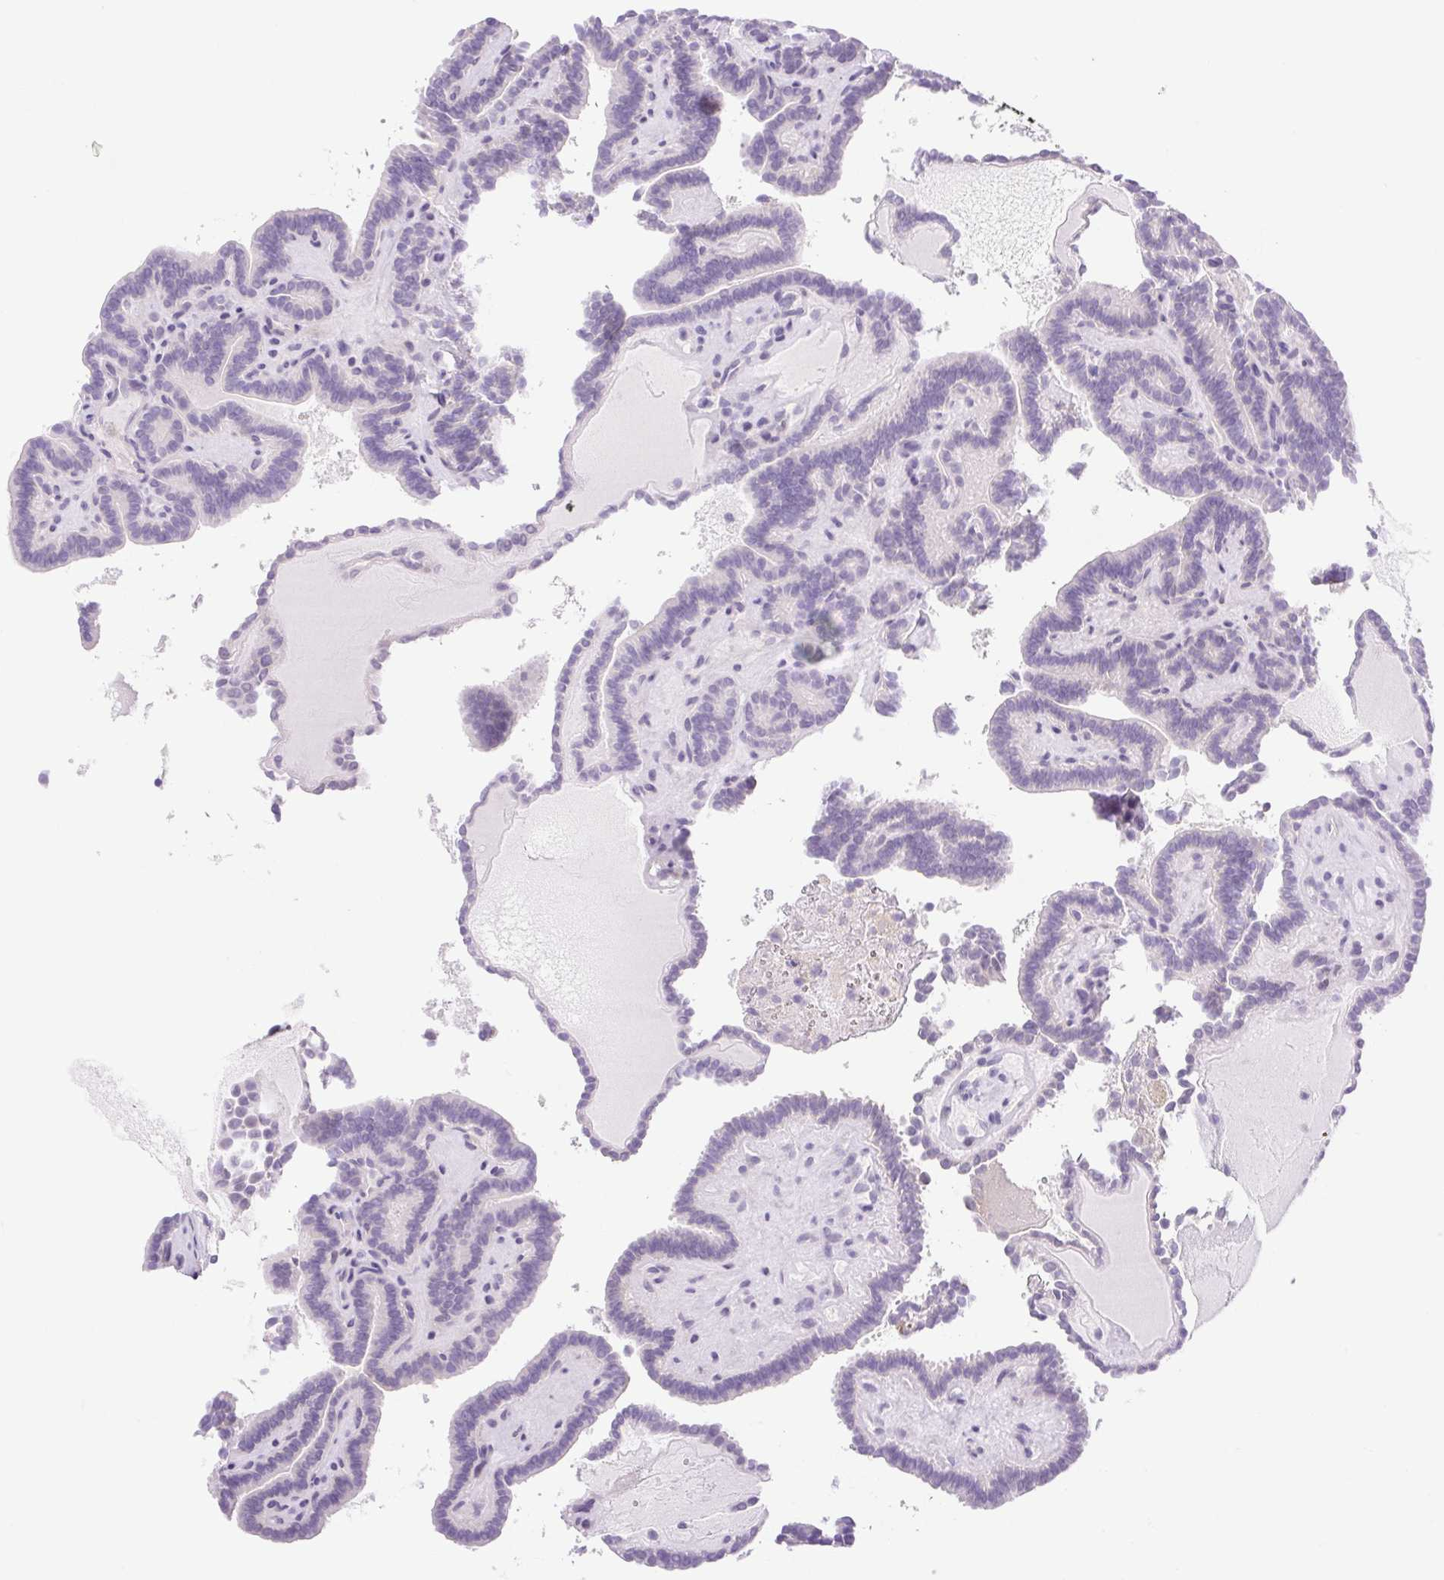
{"staining": {"intensity": "negative", "quantity": "none", "location": "none"}, "tissue": "thyroid cancer", "cell_type": "Tumor cells", "image_type": "cancer", "snomed": [{"axis": "morphology", "description": "Papillary adenocarcinoma, NOS"}, {"axis": "topography", "description": "Thyroid gland"}], "caption": "This is a photomicrograph of immunohistochemistry staining of papillary adenocarcinoma (thyroid), which shows no expression in tumor cells.", "gene": "FAM177B", "patient": {"sex": "female", "age": 21}}